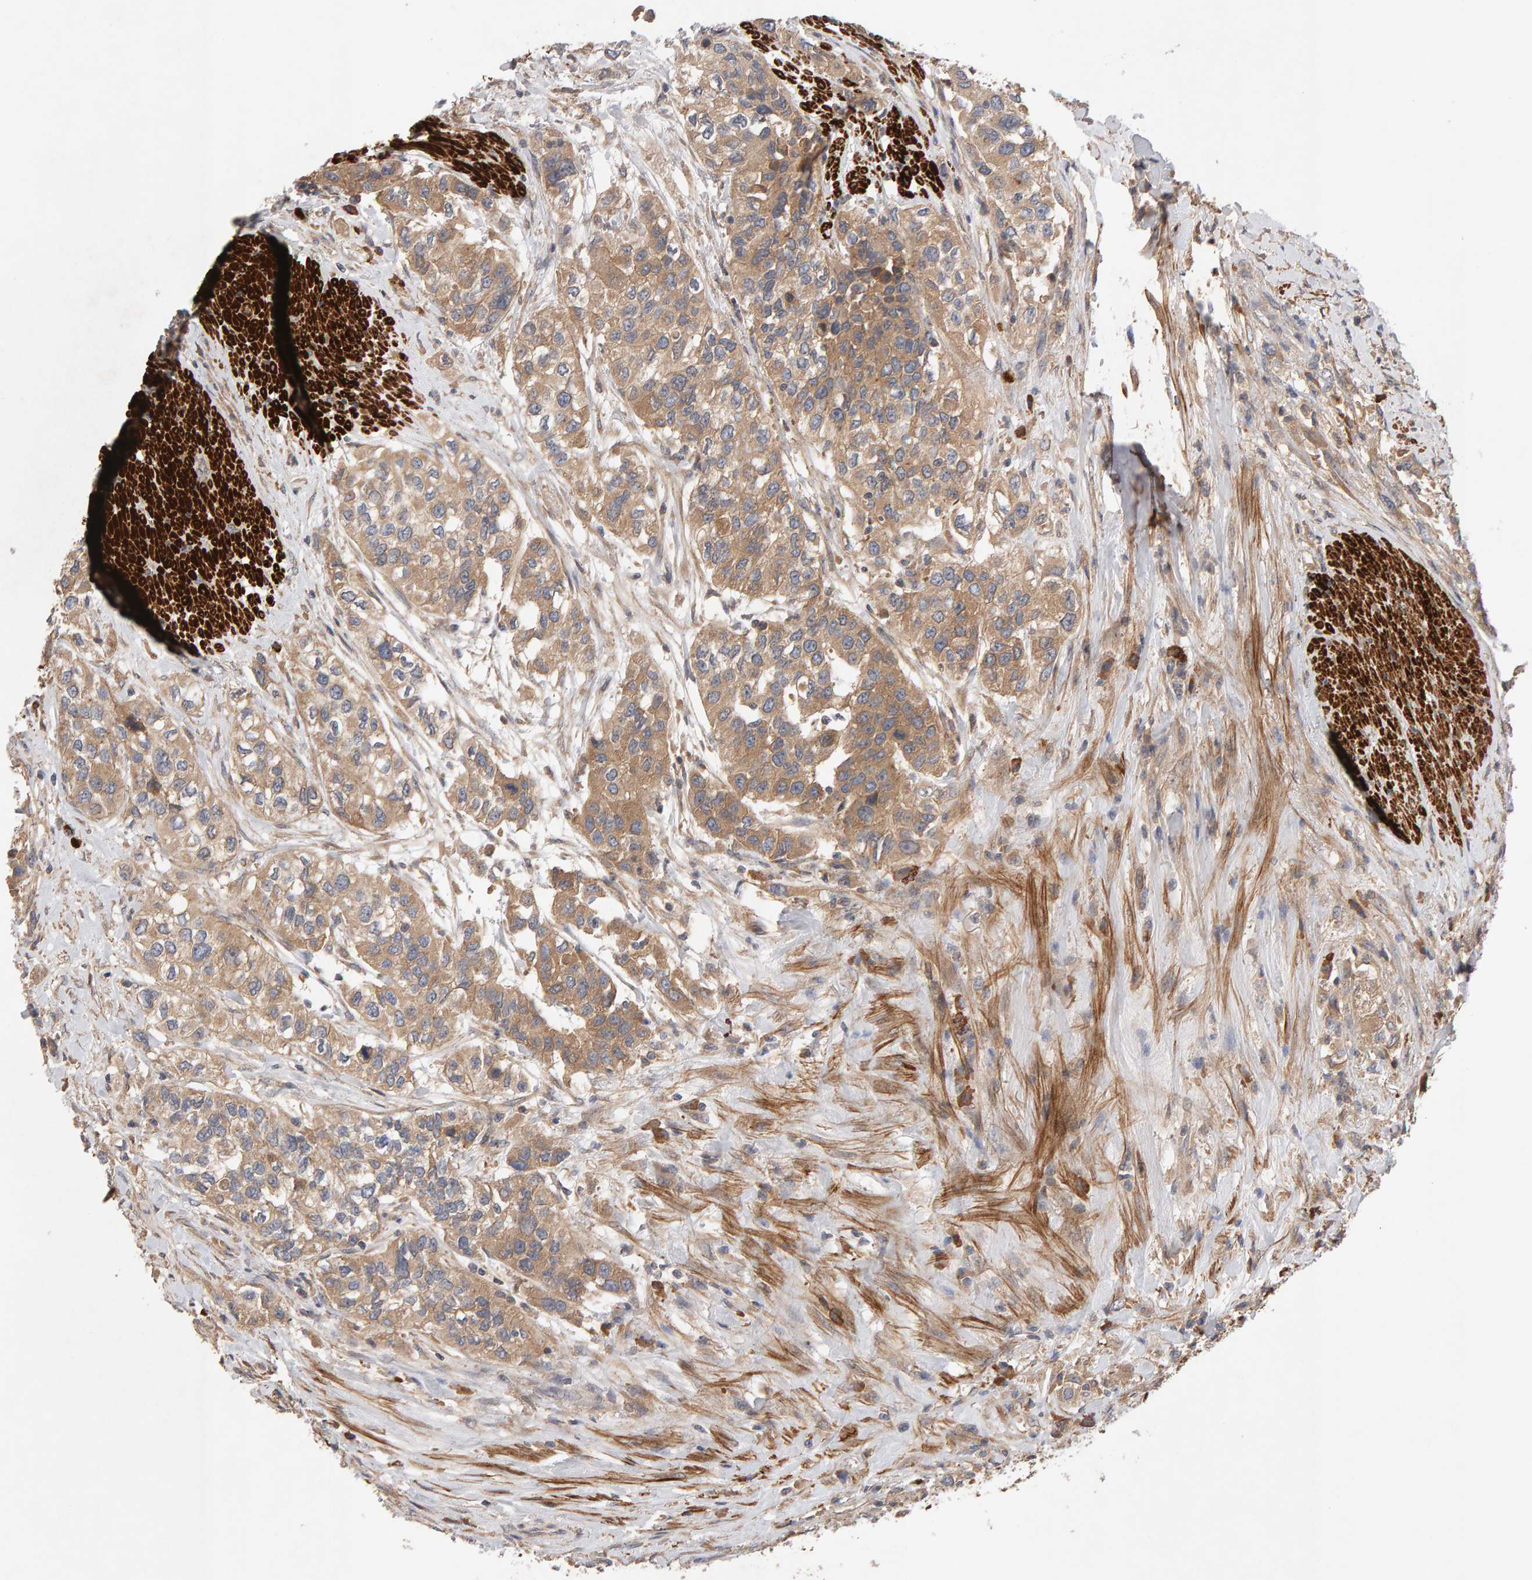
{"staining": {"intensity": "moderate", "quantity": ">75%", "location": "cytoplasmic/membranous"}, "tissue": "urothelial cancer", "cell_type": "Tumor cells", "image_type": "cancer", "snomed": [{"axis": "morphology", "description": "Urothelial carcinoma, High grade"}, {"axis": "topography", "description": "Urinary bladder"}], "caption": "The immunohistochemical stain highlights moderate cytoplasmic/membranous positivity in tumor cells of urothelial carcinoma (high-grade) tissue.", "gene": "RNF19A", "patient": {"sex": "female", "age": 80}}